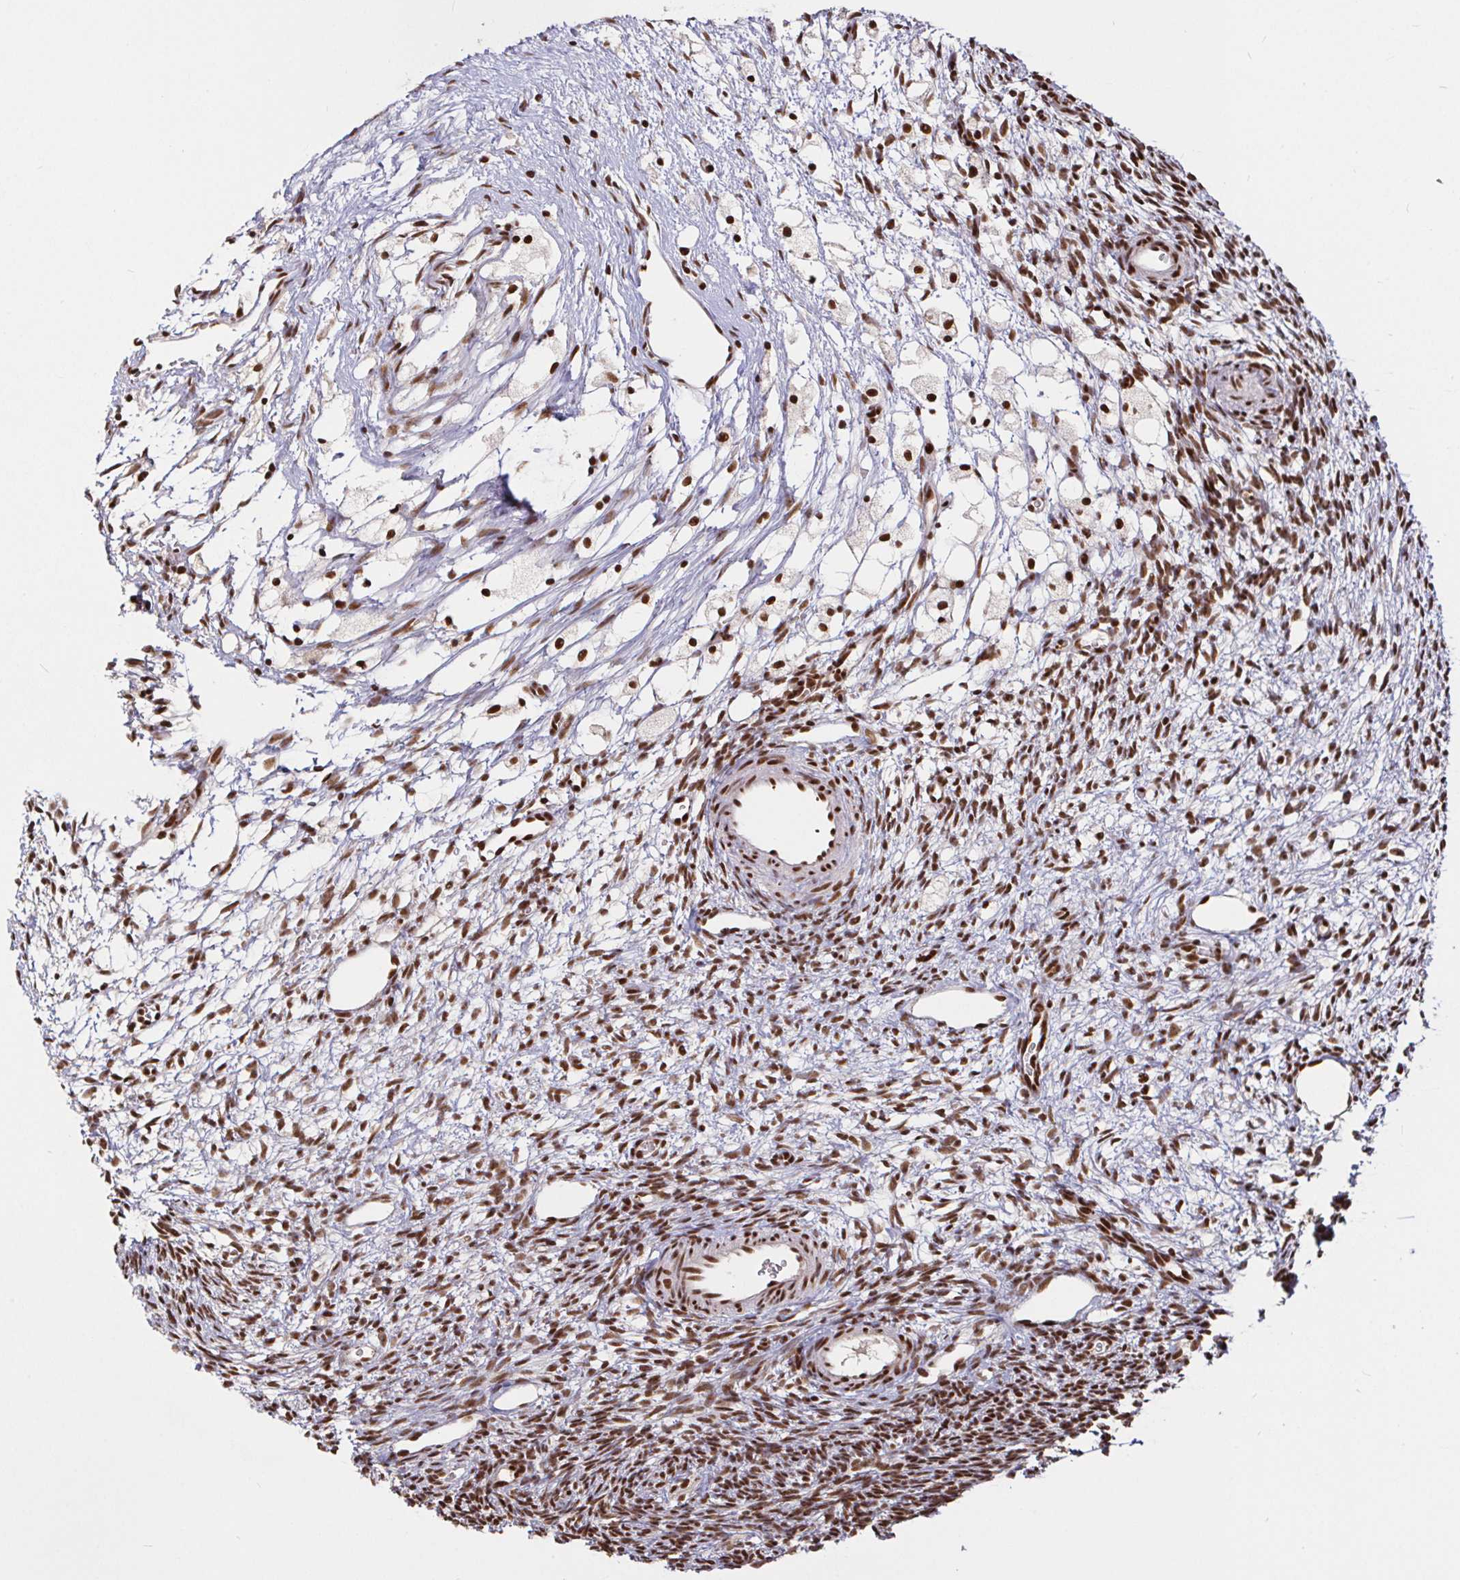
{"staining": {"intensity": "moderate", "quantity": ">75%", "location": "nuclear"}, "tissue": "ovary", "cell_type": "Follicle cells", "image_type": "normal", "snomed": [{"axis": "morphology", "description": "Normal tissue, NOS"}, {"axis": "topography", "description": "Ovary"}], "caption": "This is a histology image of immunohistochemistry staining of benign ovary, which shows moderate positivity in the nuclear of follicle cells.", "gene": "SP3", "patient": {"sex": "female", "age": 34}}